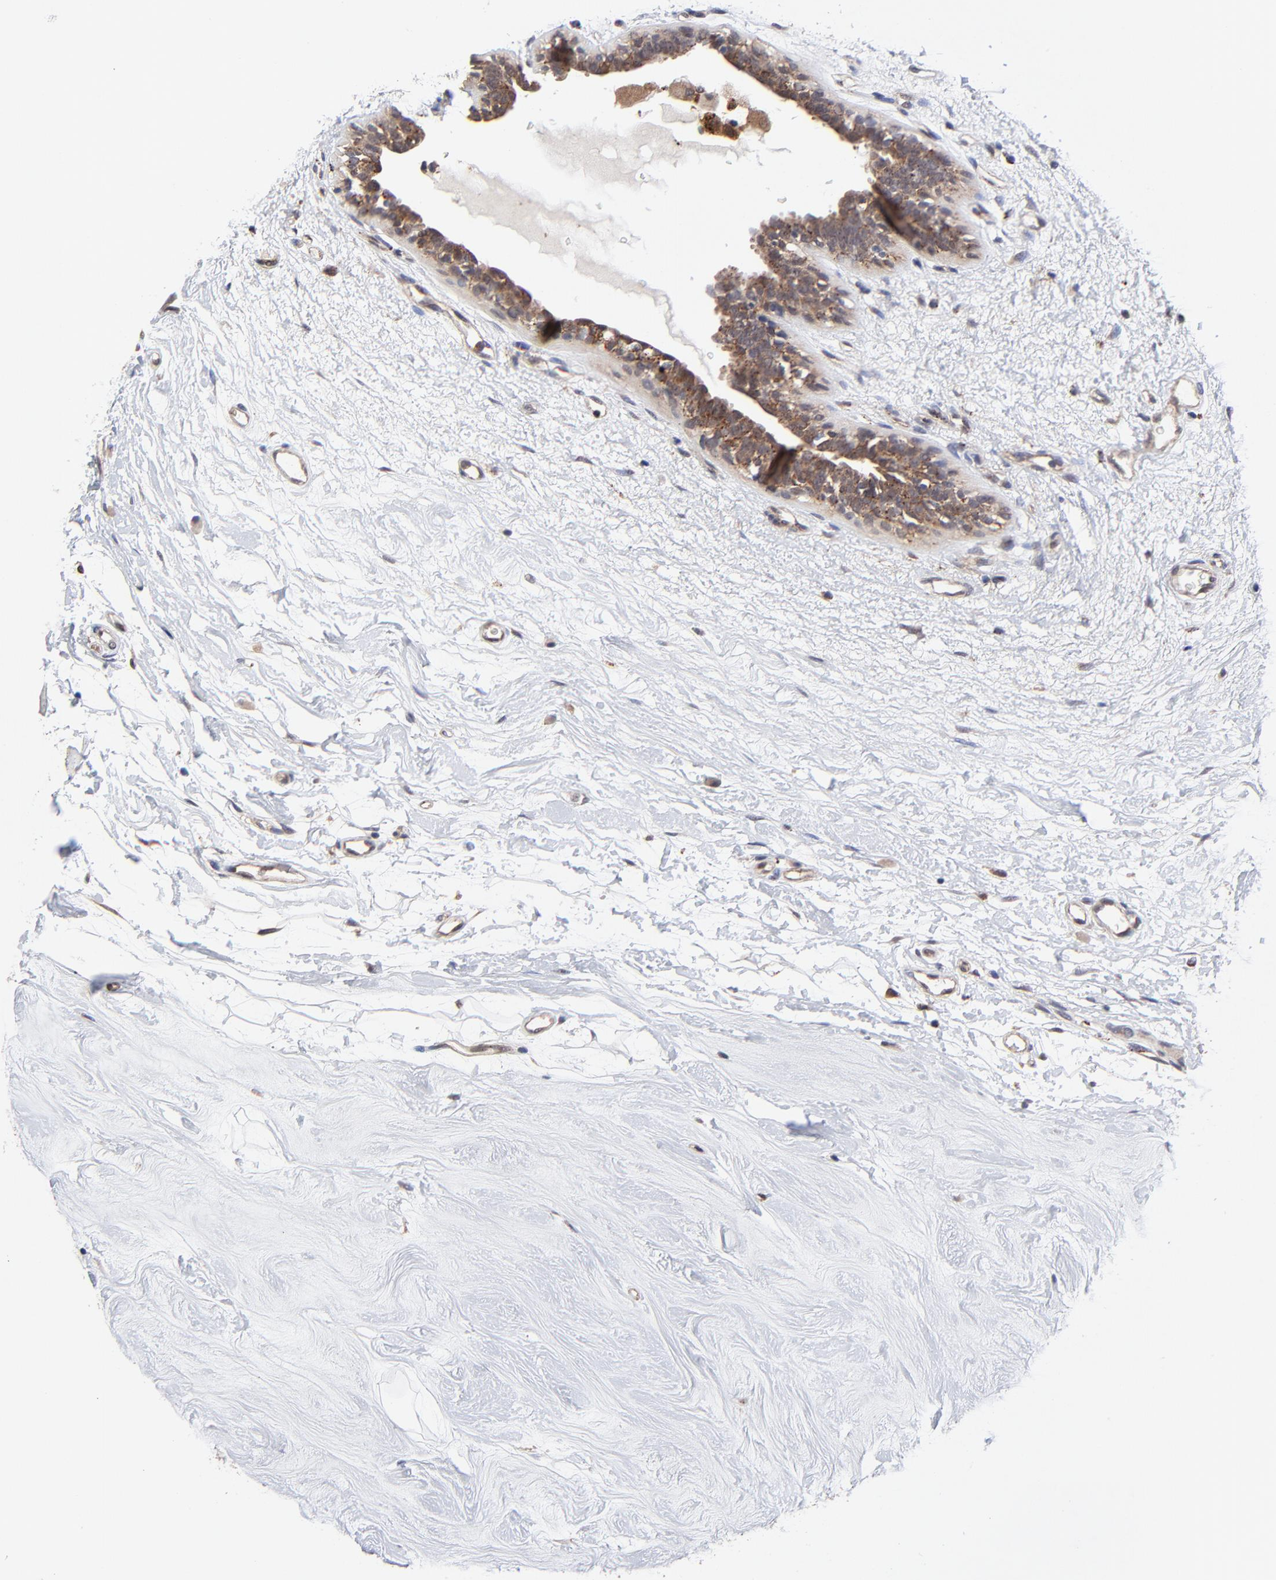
{"staining": {"intensity": "strong", "quantity": ">75%", "location": "cytoplasmic/membranous"}, "tissue": "breast cancer", "cell_type": "Tumor cells", "image_type": "cancer", "snomed": [{"axis": "morphology", "description": "Duct carcinoma"}, {"axis": "topography", "description": "Breast"}], "caption": "This micrograph shows breast infiltrating ductal carcinoma stained with immunohistochemistry (IHC) to label a protein in brown. The cytoplasmic/membranous of tumor cells show strong positivity for the protein. Nuclei are counter-stained blue.", "gene": "PDE4B", "patient": {"sex": "female", "age": 40}}